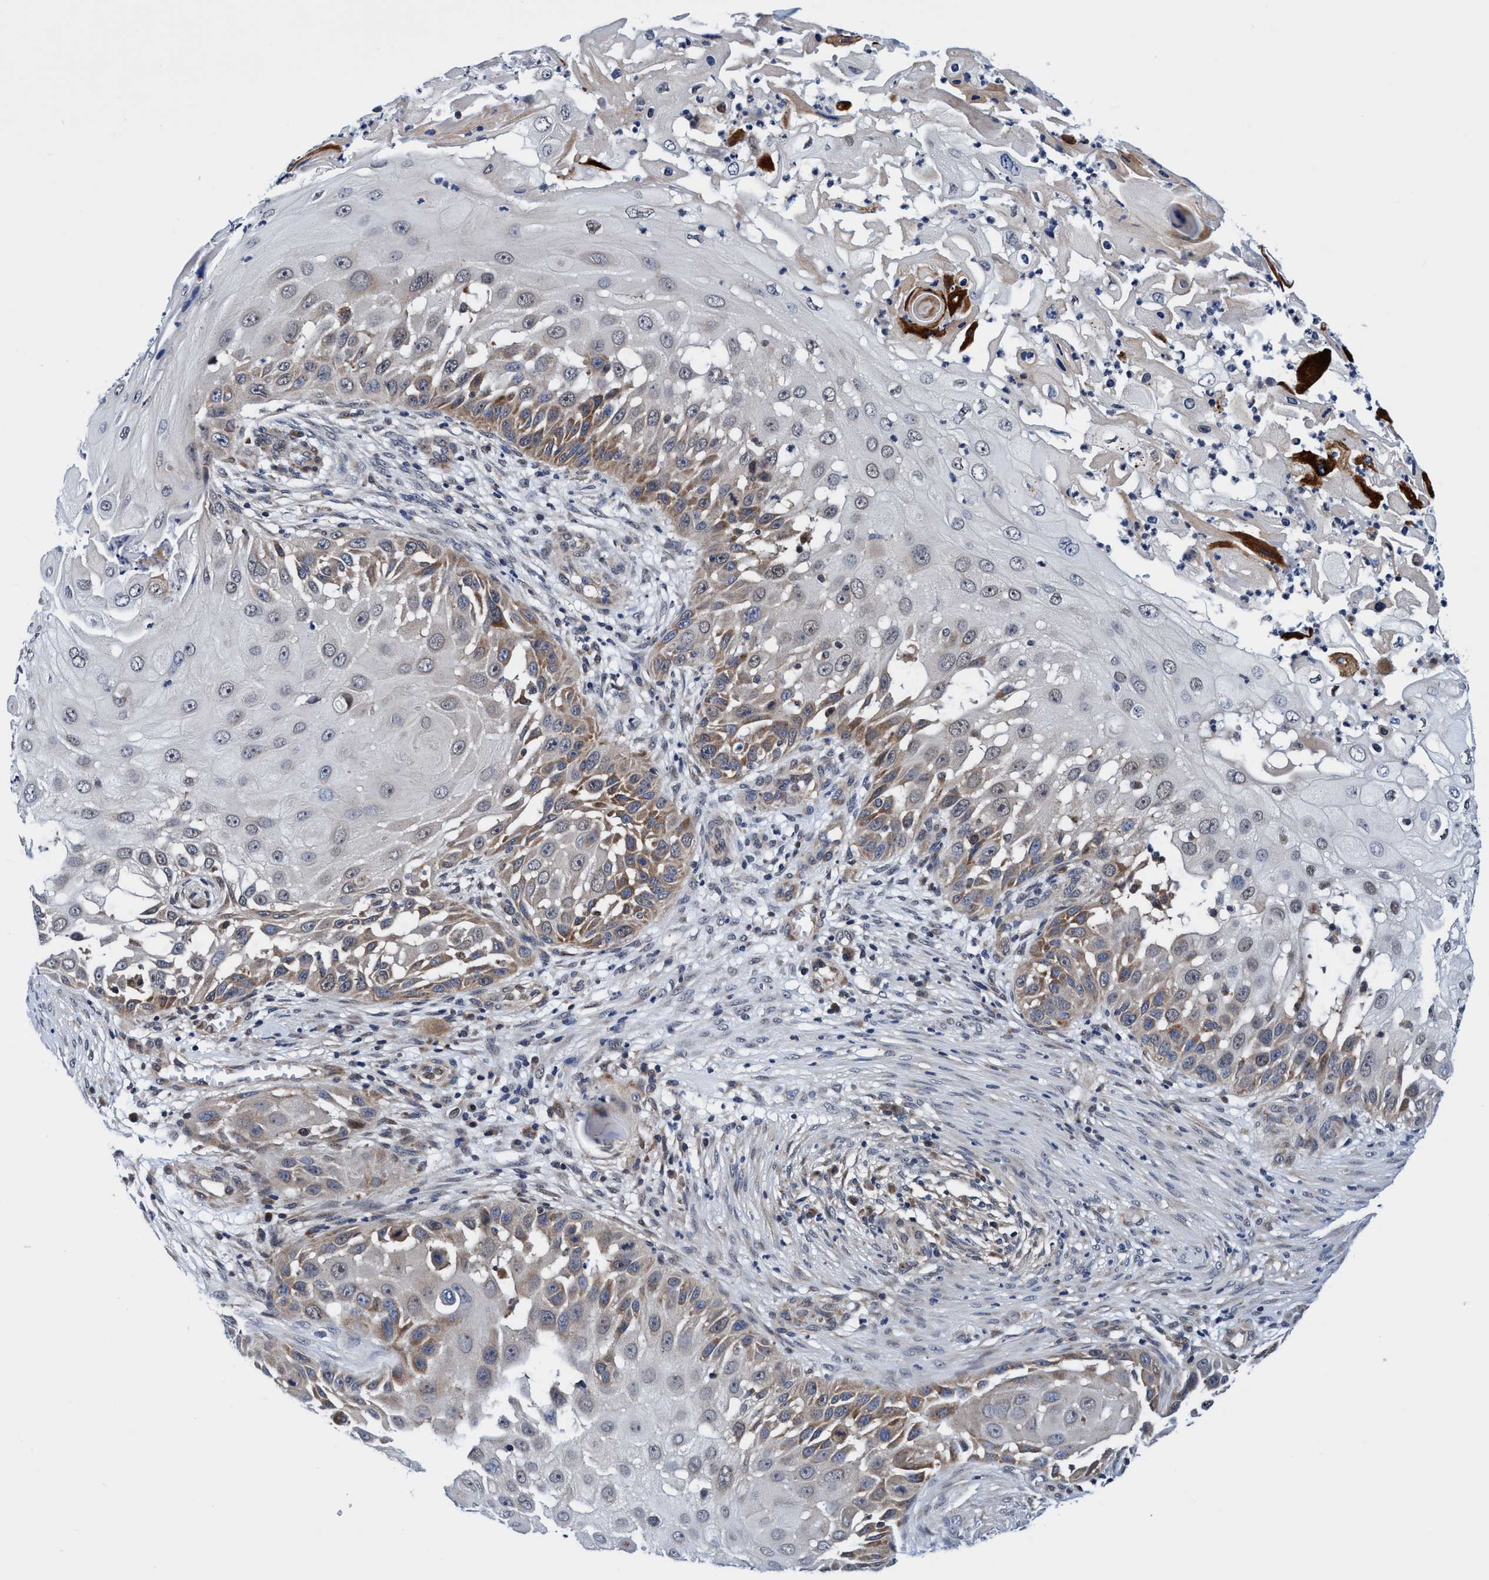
{"staining": {"intensity": "moderate", "quantity": "<25%", "location": "cytoplasmic/membranous"}, "tissue": "skin cancer", "cell_type": "Tumor cells", "image_type": "cancer", "snomed": [{"axis": "morphology", "description": "Squamous cell carcinoma, NOS"}, {"axis": "topography", "description": "Skin"}], "caption": "Skin cancer was stained to show a protein in brown. There is low levels of moderate cytoplasmic/membranous positivity in approximately <25% of tumor cells. Using DAB (3,3'-diaminobenzidine) (brown) and hematoxylin (blue) stains, captured at high magnification using brightfield microscopy.", "gene": "AGAP2", "patient": {"sex": "female", "age": 44}}